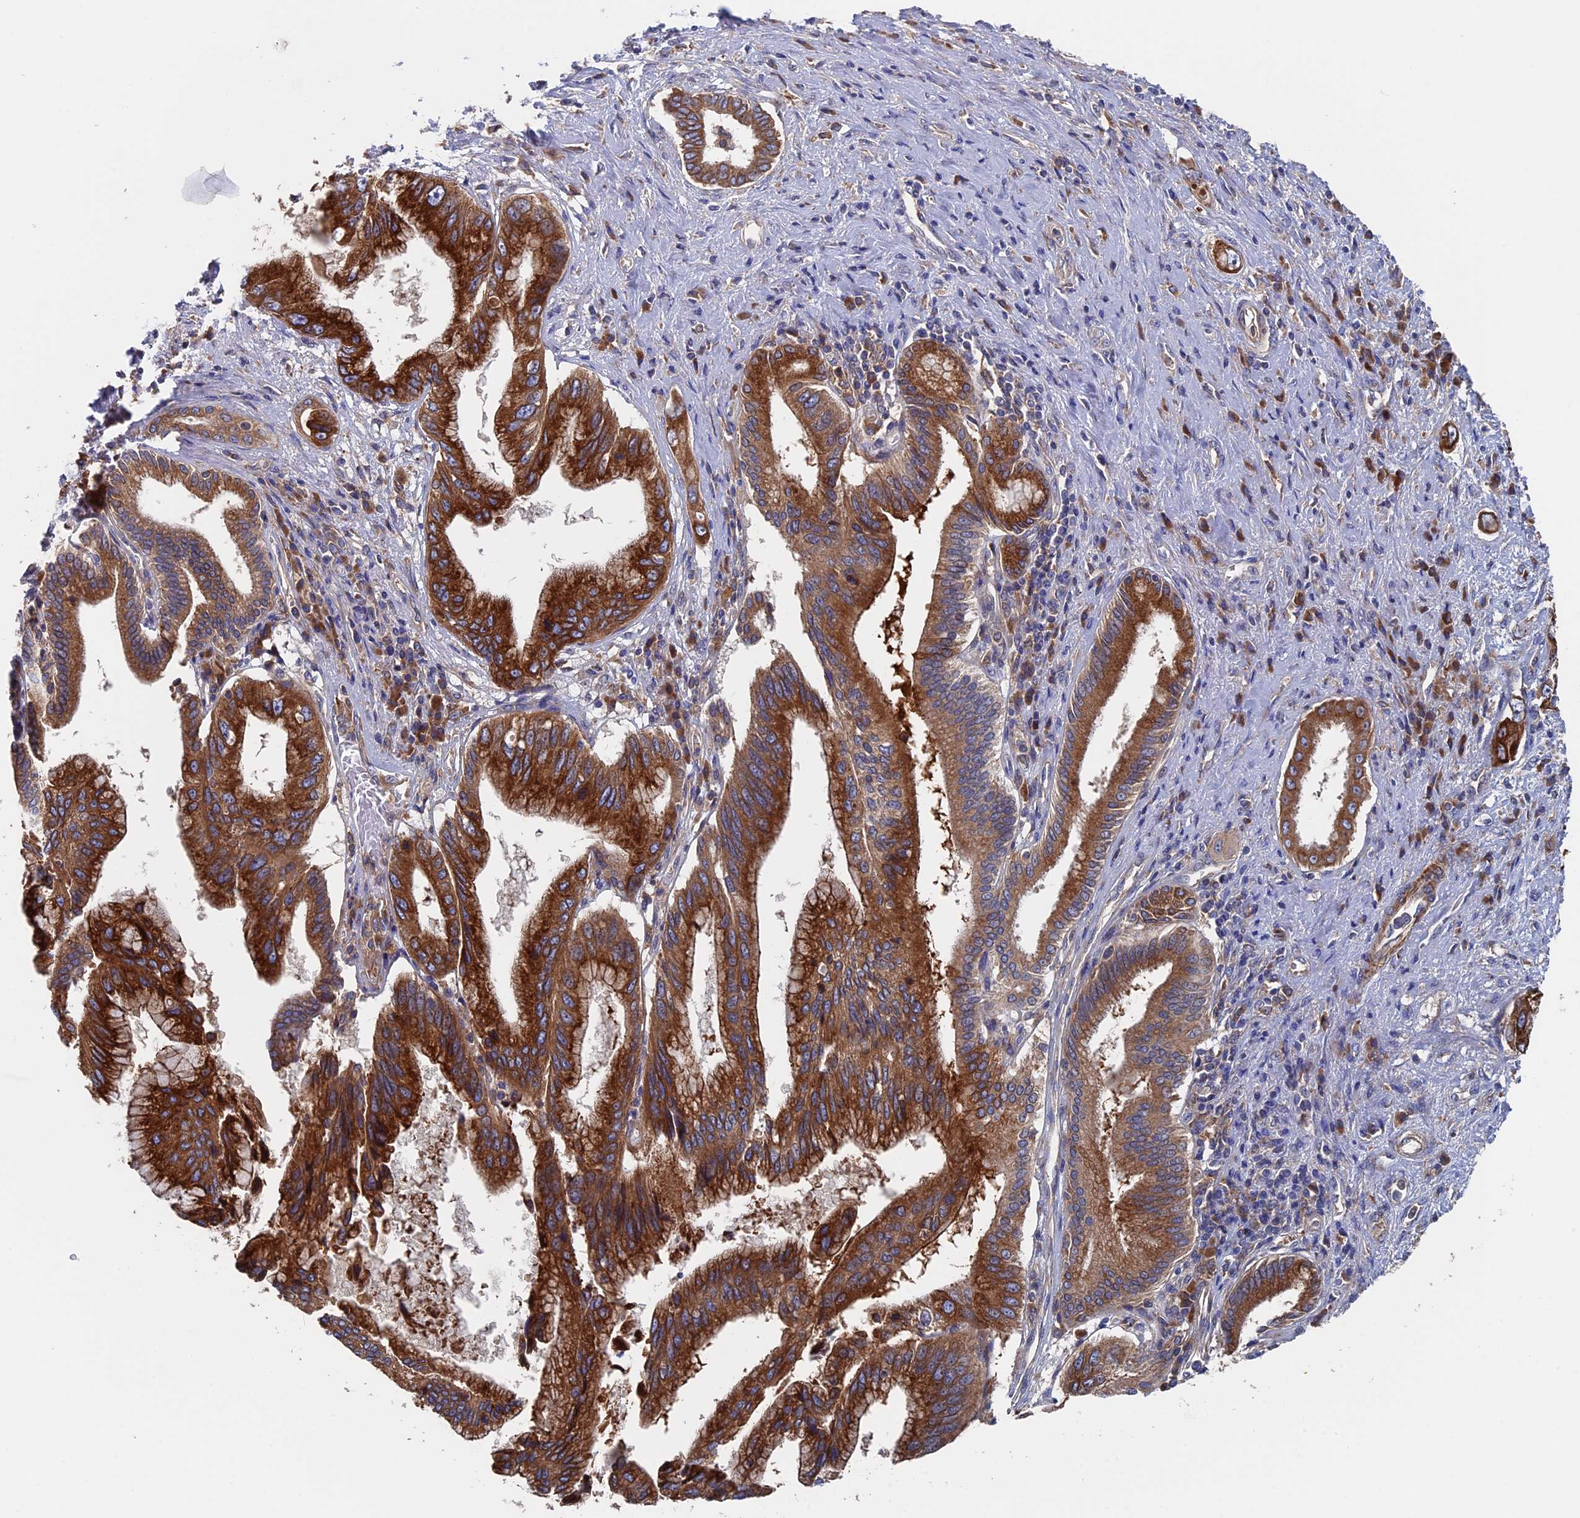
{"staining": {"intensity": "strong", "quantity": ">75%", "location": "cytoplasmic/membranous"}, "tissue": "pancreatic cancer", "cell_type": "Tumor cells", "image_type": "cancer", "snomed": [{"axis": "morphology", "description": "Inflammation, NOS"}, {"axis": "morphology", "description": "Adenocarcinoma, NOS"}, {"axis": "topography", "description": "Pancreas"}], "caption": "Strong cytoplasmic/membranous positivity is identified in about >75% of tumor cells in pancreatic cancer.", "gene": "DNAJC3", "patient": {"sex": "female", "age": 56}}